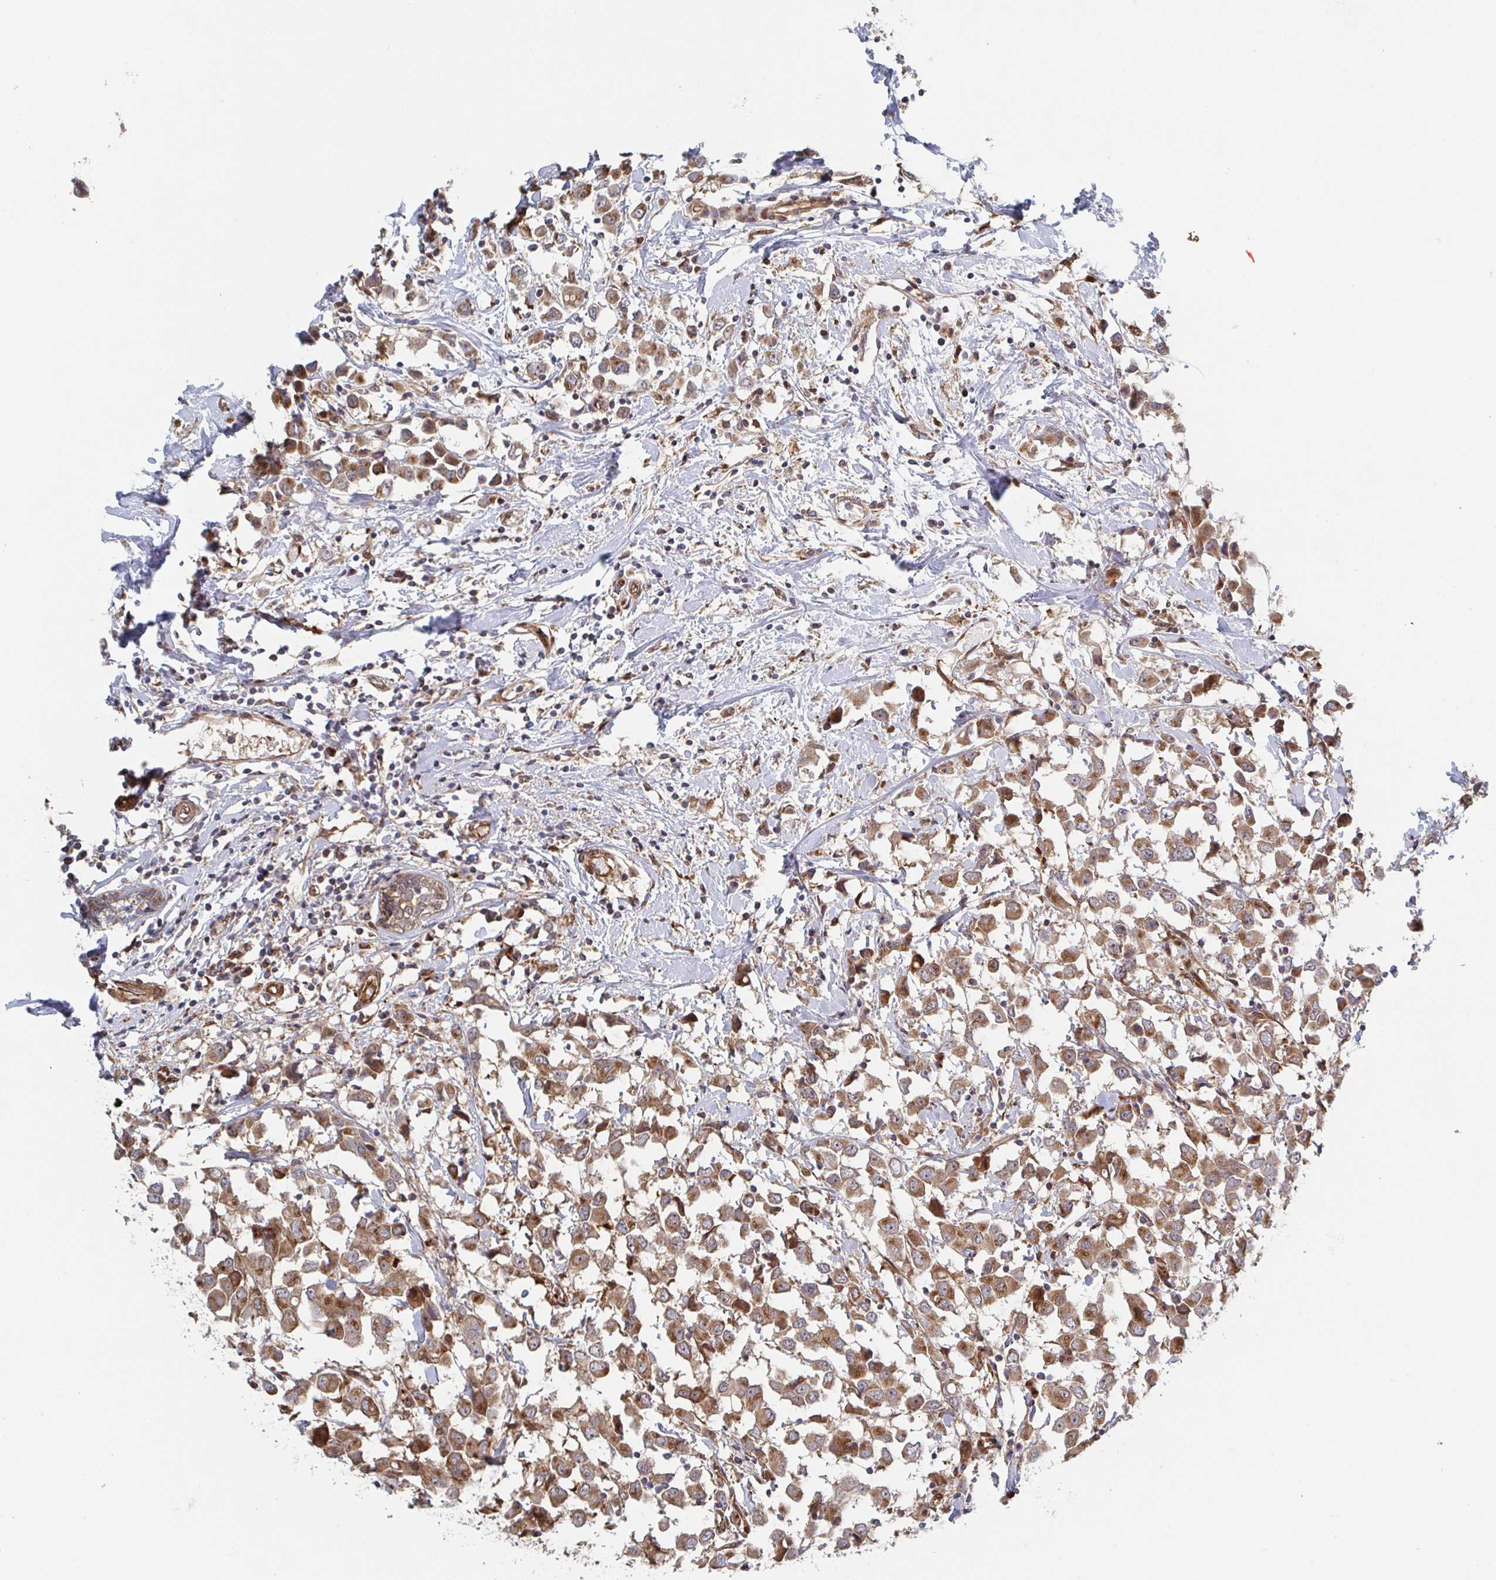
{"staining": {"intensity": "moderate", "quantity": ">75%", "location": "cytoplasmic/membranous"}, "tissue": "breast cancer", "cell_type": "Tumor cells", "image_type": "cancer", "snomed": [{"axis": "morphology", "description": "Duct carcinoma"}, {"axis": "topography", "description": "Breast"}], "caption": "This is a micrograph of immunohistochemistry staining of breast cancer (infiltrating ductal carcinoma), which shows moderate expression in the cytoplasmic/membranous of tumor cells.", "gene": "DVL3", "patient": {"sex": "female", "age": 61}}